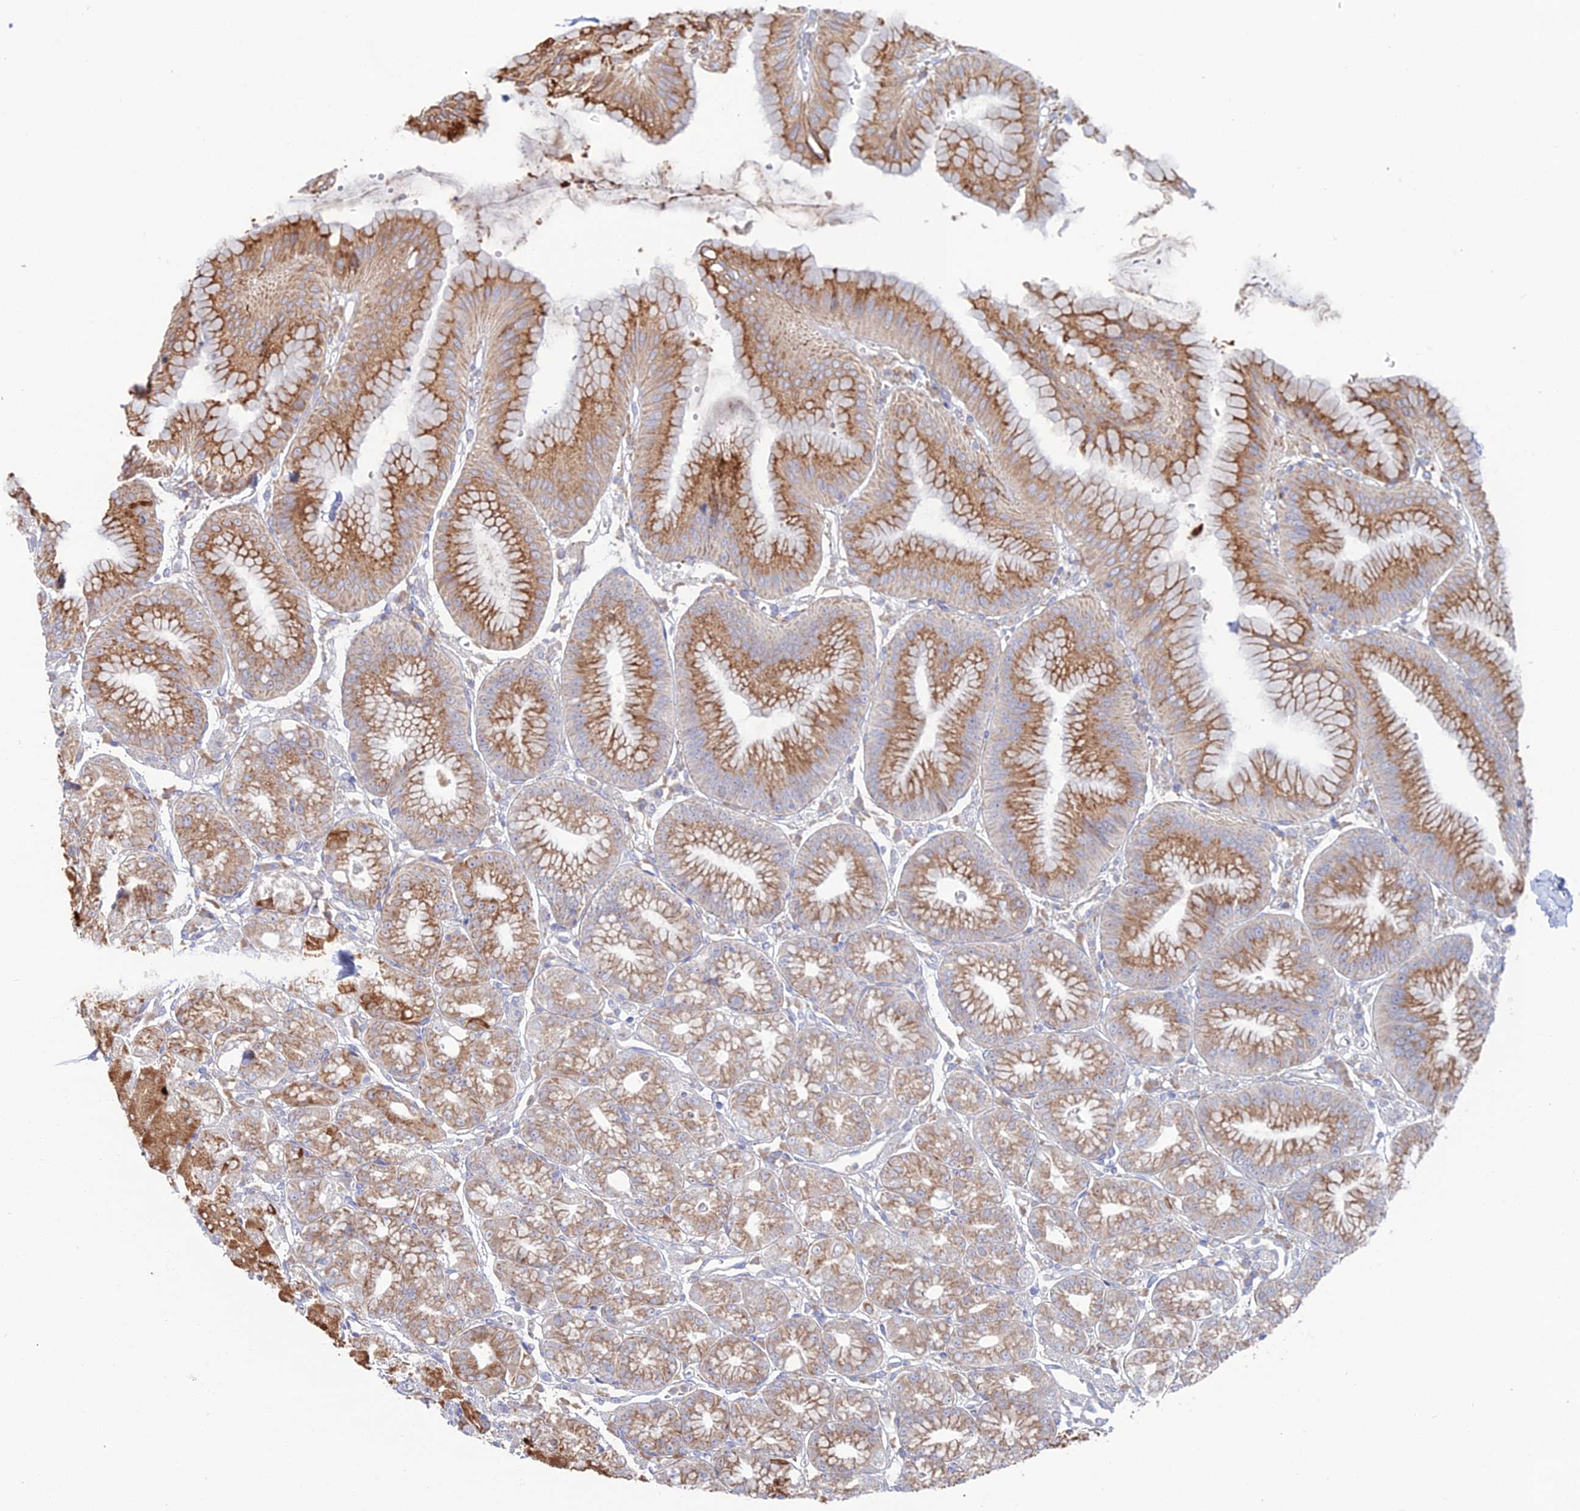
{"staining": {"intensity": "strong", "quantity": "25%-75%", "location": "cytoplasmic/membranous"}, "tissue": "stomach", "cell_type": "Glandular cells", "image_type": "normal", "snomed": [{"axis": "morphology", "description": "Normal tissue, NOS"}, {"axis": "topography", "description": "Stomach, lower"}], "caption": "High-magnification brightfield microscopy of unremarkable stomach stained with DAB (brown) and counterstained with hematoxylin (blue). glandular cells exhibit strong cytoplasmic/membranous expression is seen in about25%-75% of cells.", "gene": "TRAPPC6A", "patient": {"sex": "male", "age": 71}}